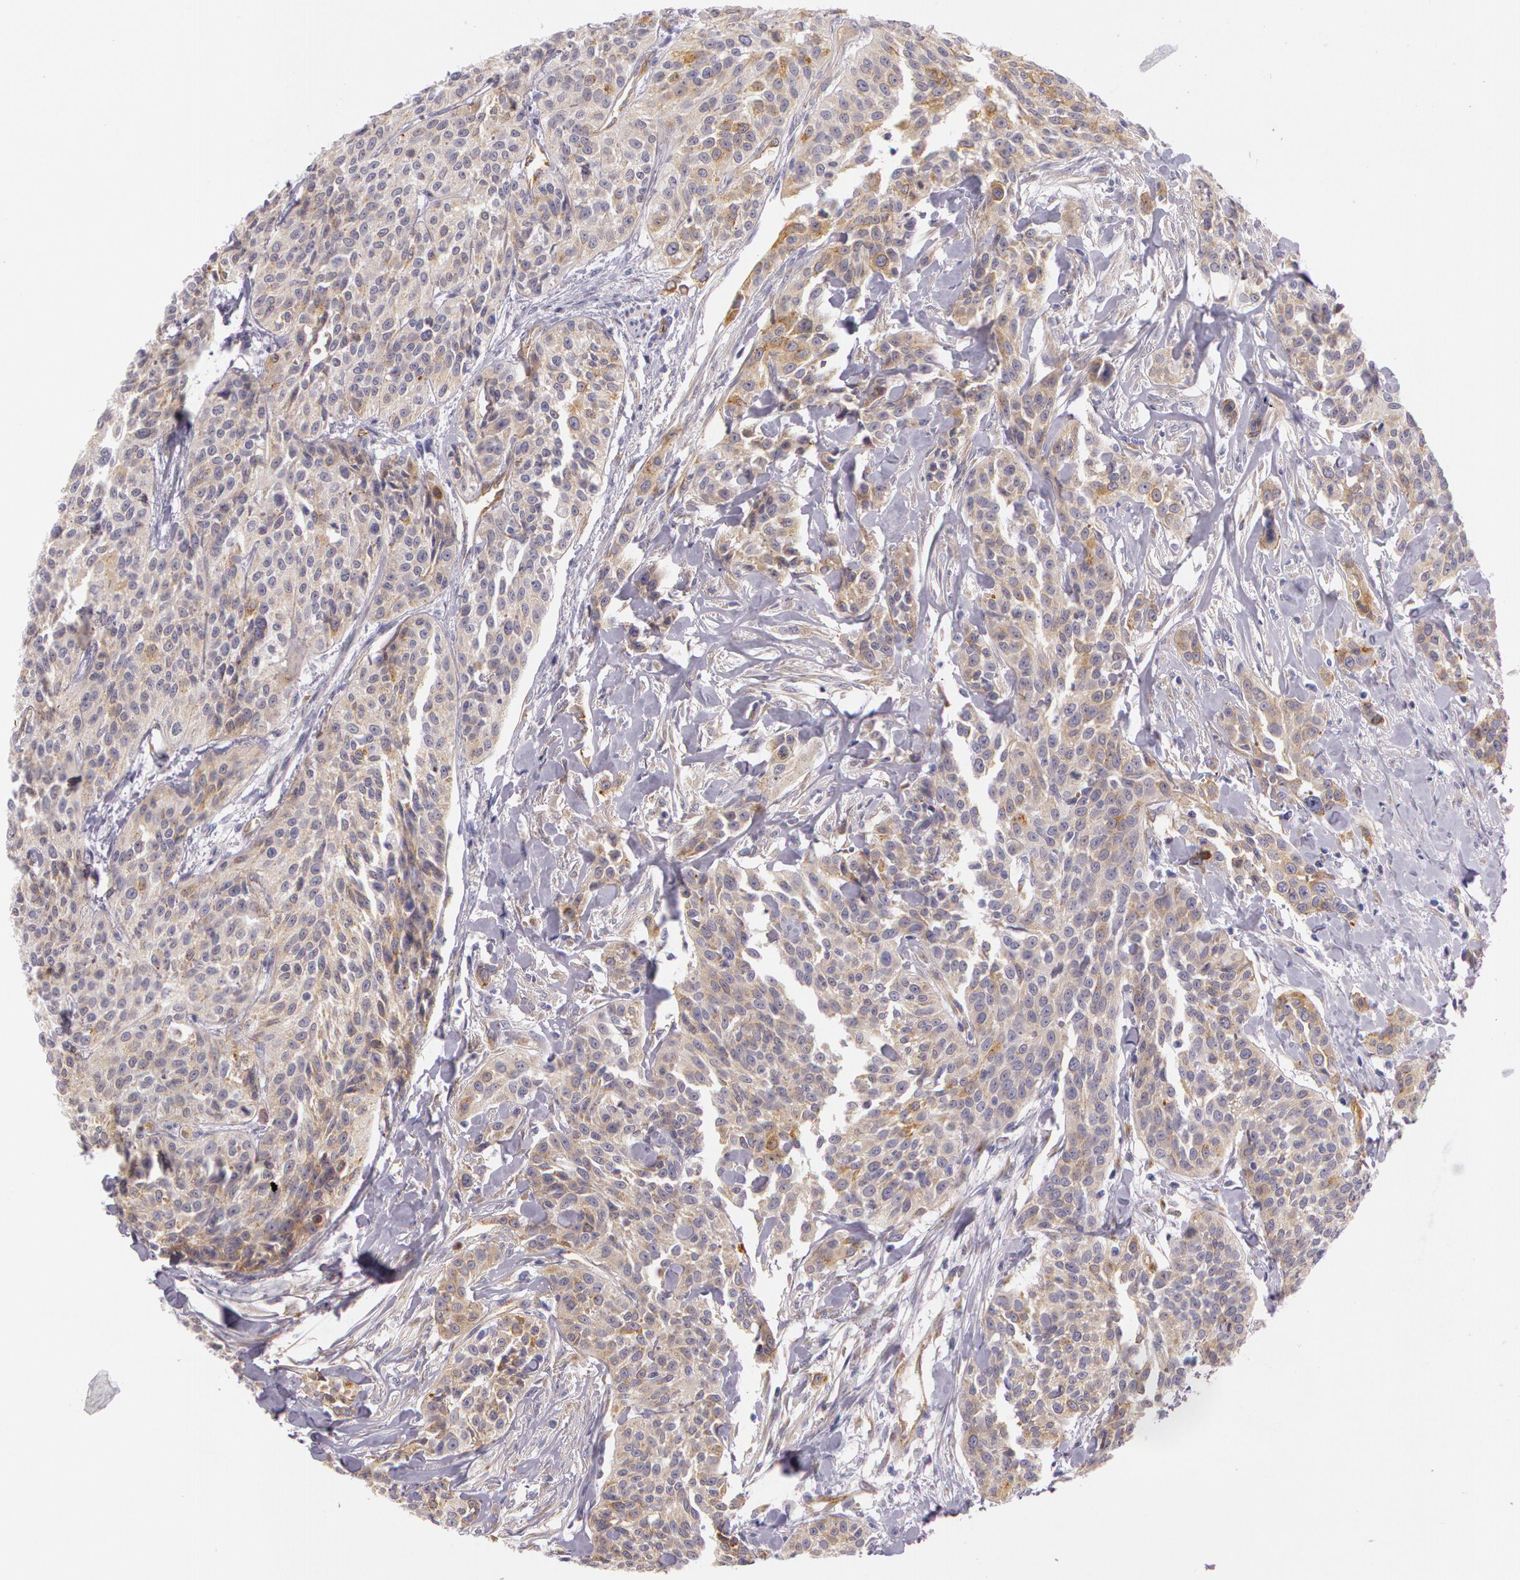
{"staining": {"intensity": "moderate", "quantity": ">75%", "location": "cytoplasmic/membranous"}, "tissue": "urothelial cancer", "cell_type": "Tumor cells", "image_type": "cancer", "snomed": [{"axis": "morphology", "description": "Urothelial carcinoma, High grade"}, {"axis": "topography", "description": "Urinary bladder"}], "caption": "IHC photomicrograph of neoplastic tissue: urothelial cancer stained using IHC exhibits medium levels of moderate protein expression localized specifically in the cytoplasmic/membranous of tumor cells, appearing as a cytoplasmic/membranous brown color.", "gene": "APP", "patient": {"sex": "male", "age": 56}}